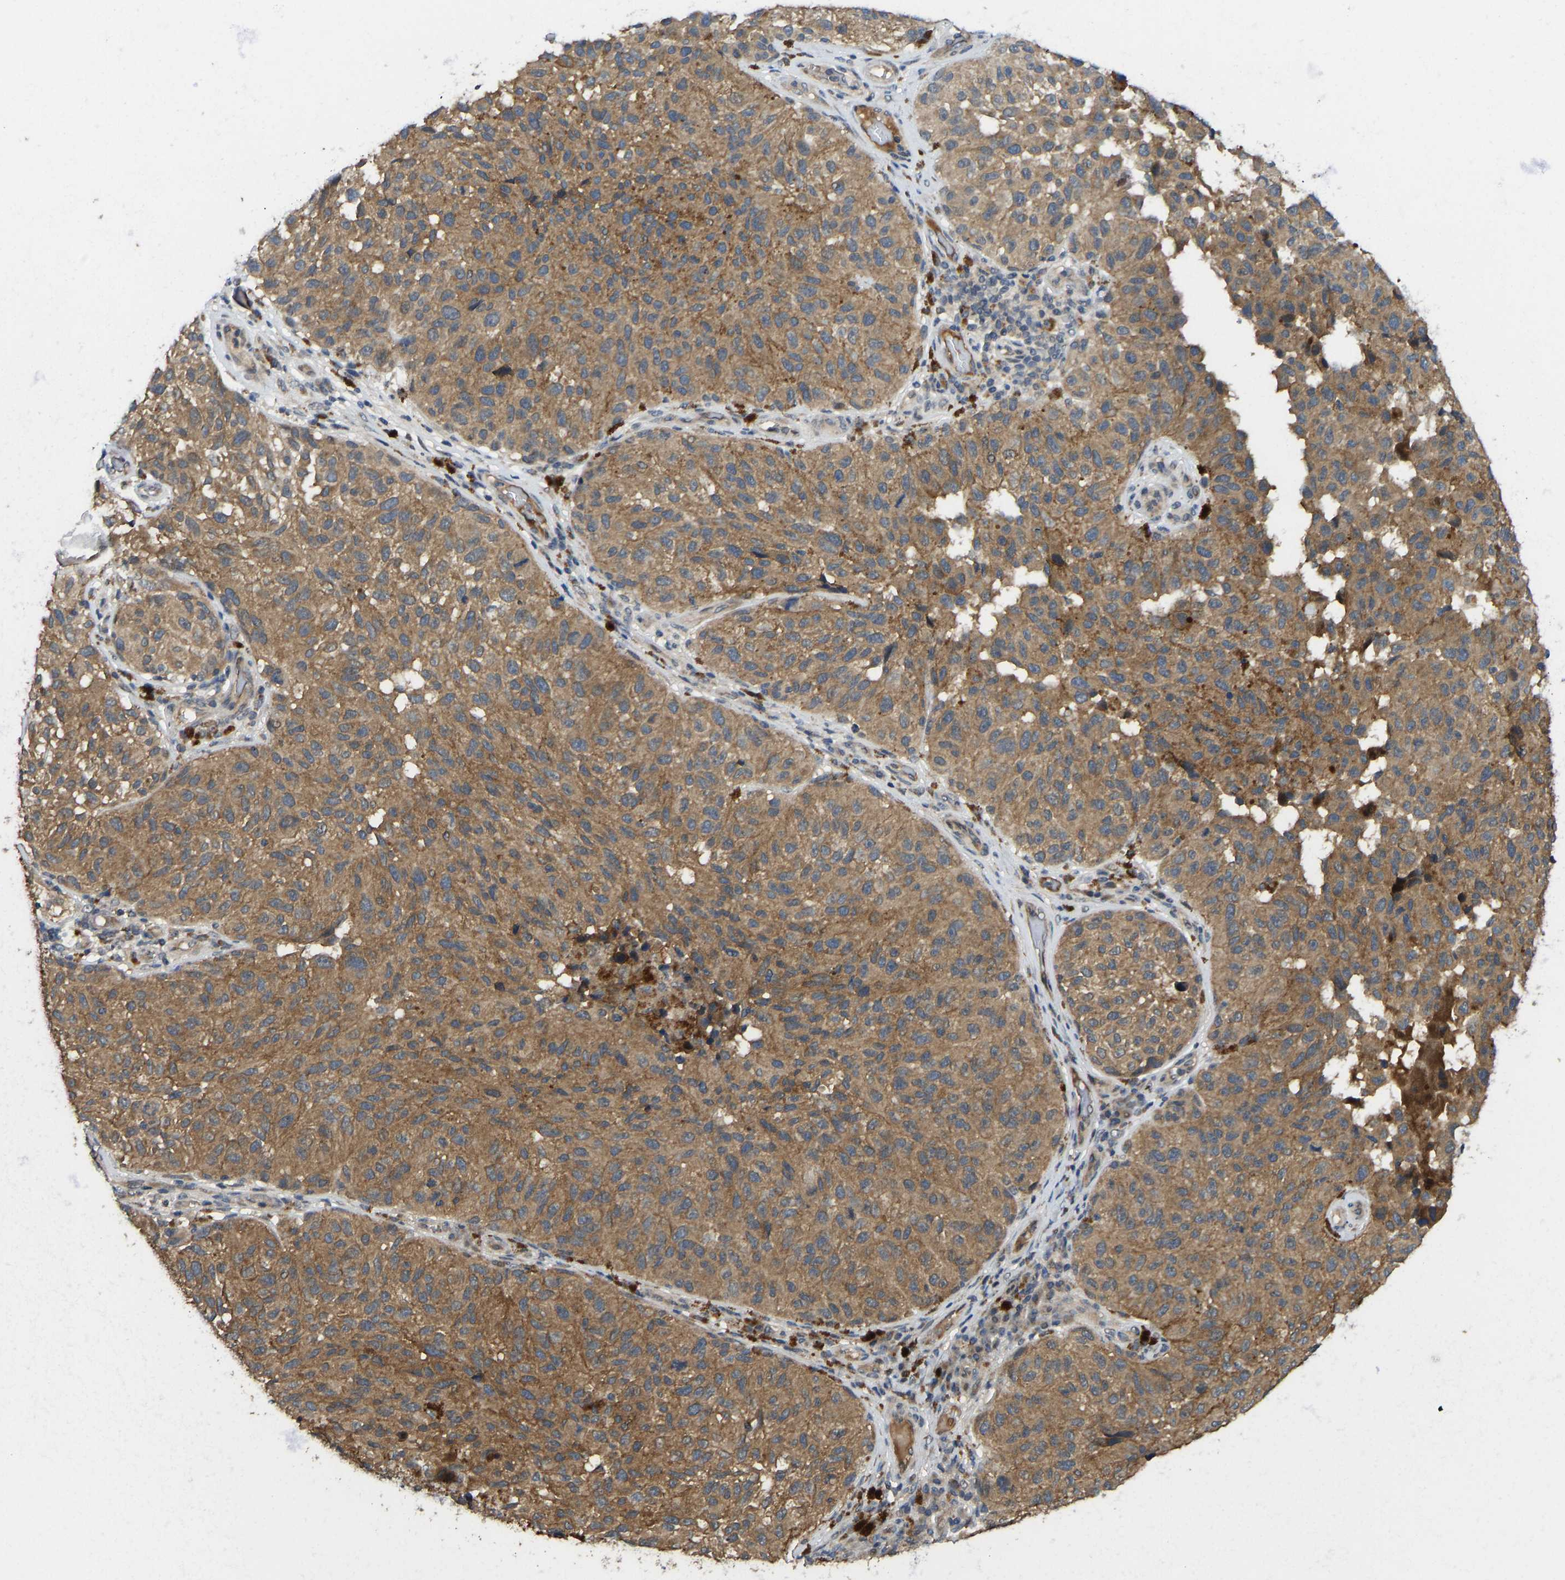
{"staining": {"intensity": "moderate", "quantity": ">75%", "location": "cytoplasmic/membranous"}, "tissue": "melanoma", "cell_type": "Tumor cells", "image_type": "cancer", "snomed": [{"axis": "morphology", "description": "Malignant melanoma, NOS"}, {"axis": "topography", "description": "Skin"}], "caption": "Immunohistochemical staining of malignant melanoma reveals moderate cytoplasmic/membranous protein positivity in approximately >75% of tumor cells.", "gene": "NDRG3", "patient": {"sex": "female", "age": 73}}